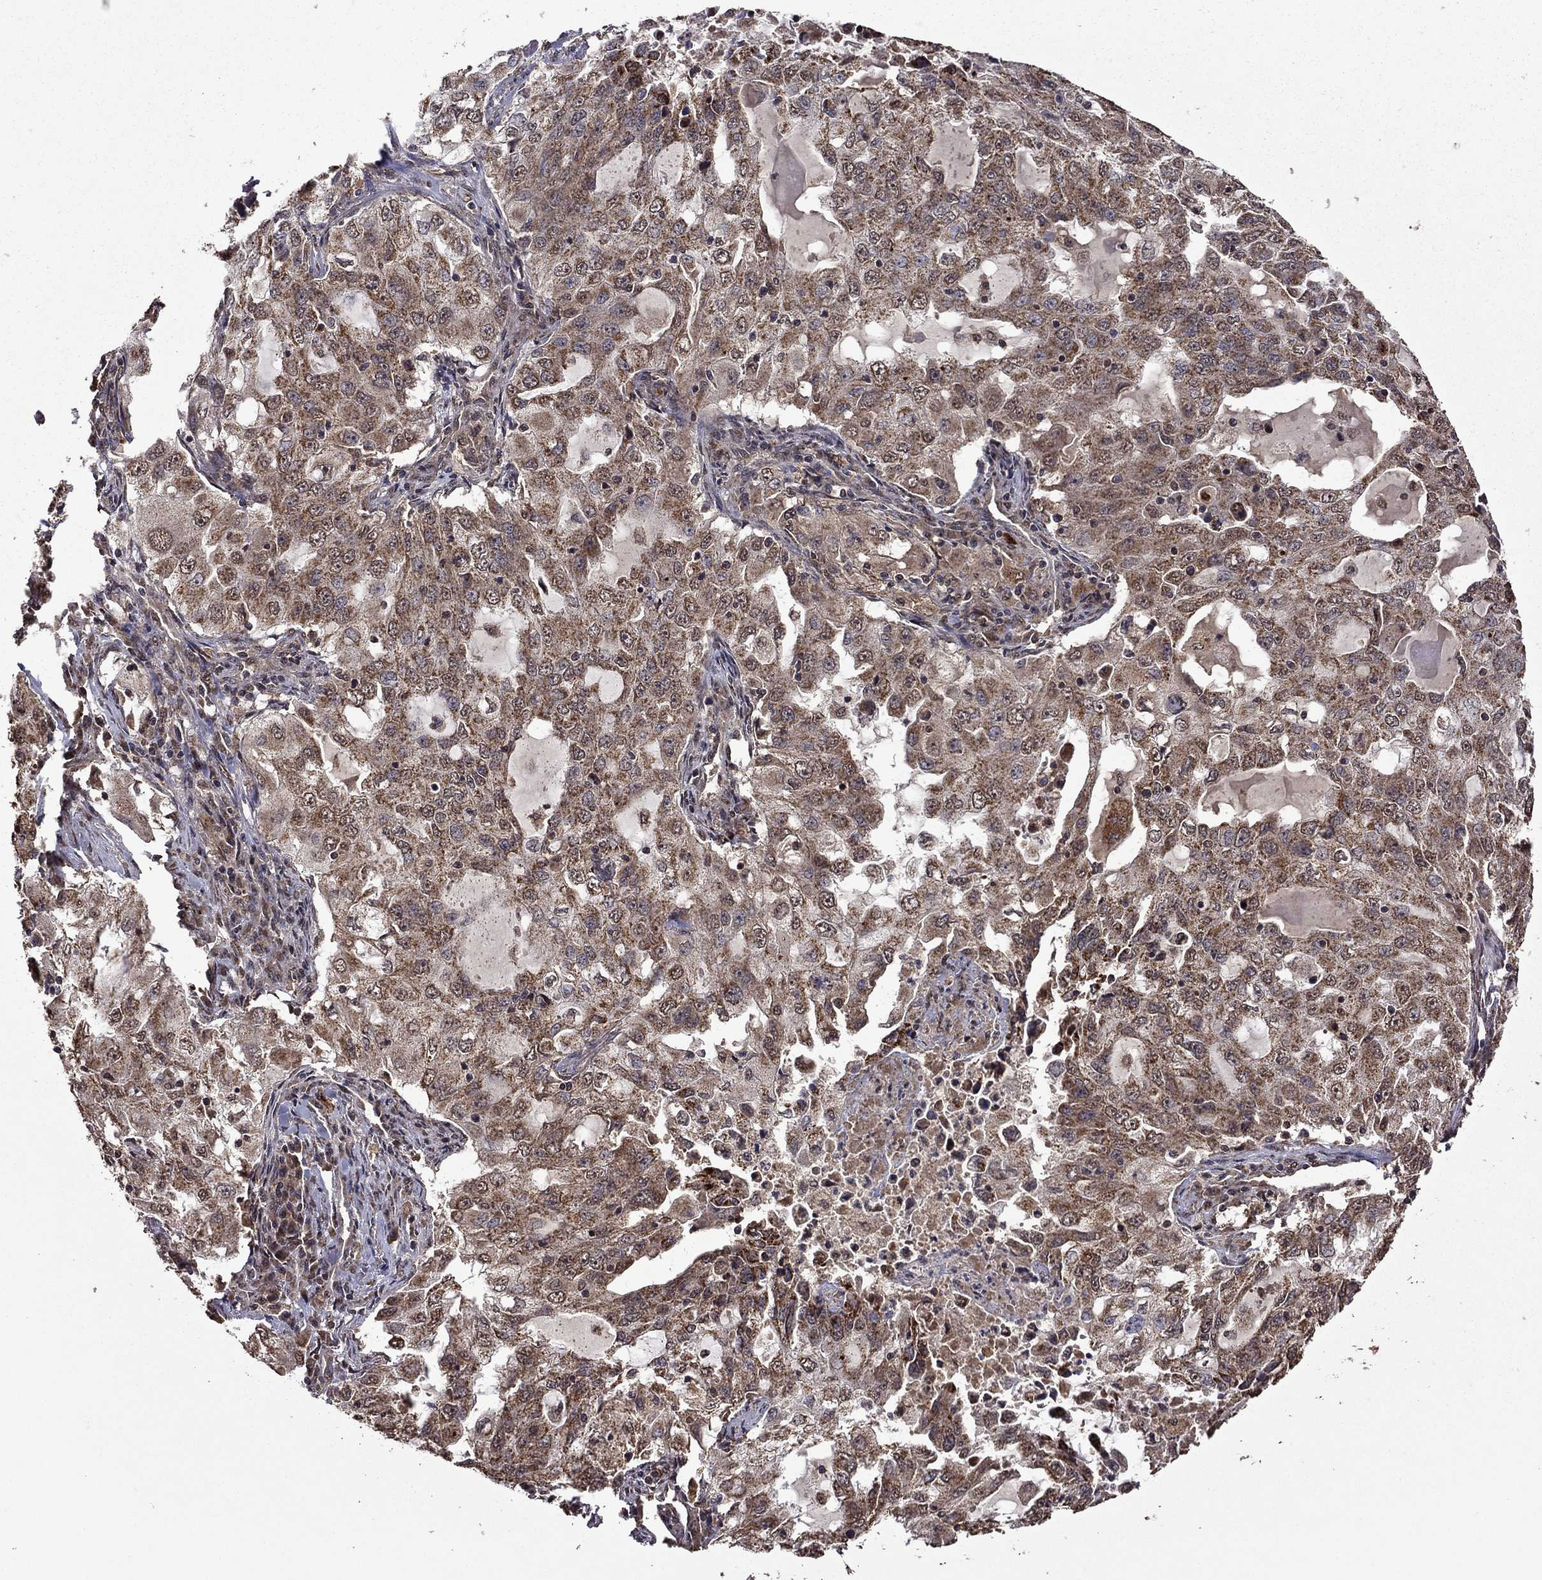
{"staining": {"intensity": "moderate", "quantity": ">75%", "location": "cytoplasmic/membranous"}, "tissue": "lung cancer", "cell_type": "Tumor cells", "image_type": "cancer", "snomed": [{"axis": "morphology", "description": "Adenocarcinoma, NOS"}, {"axis": "topography", "description": "Lung"}], "caption": "Adenocarcinoma (lung) stained for a protein (brown) demonstrates moderate cytoplasmic/membranous positive expression in approximately >75% of tumor cells.", "gene": "ITM2B", "patient": {"sex": "female", "age": 61}}